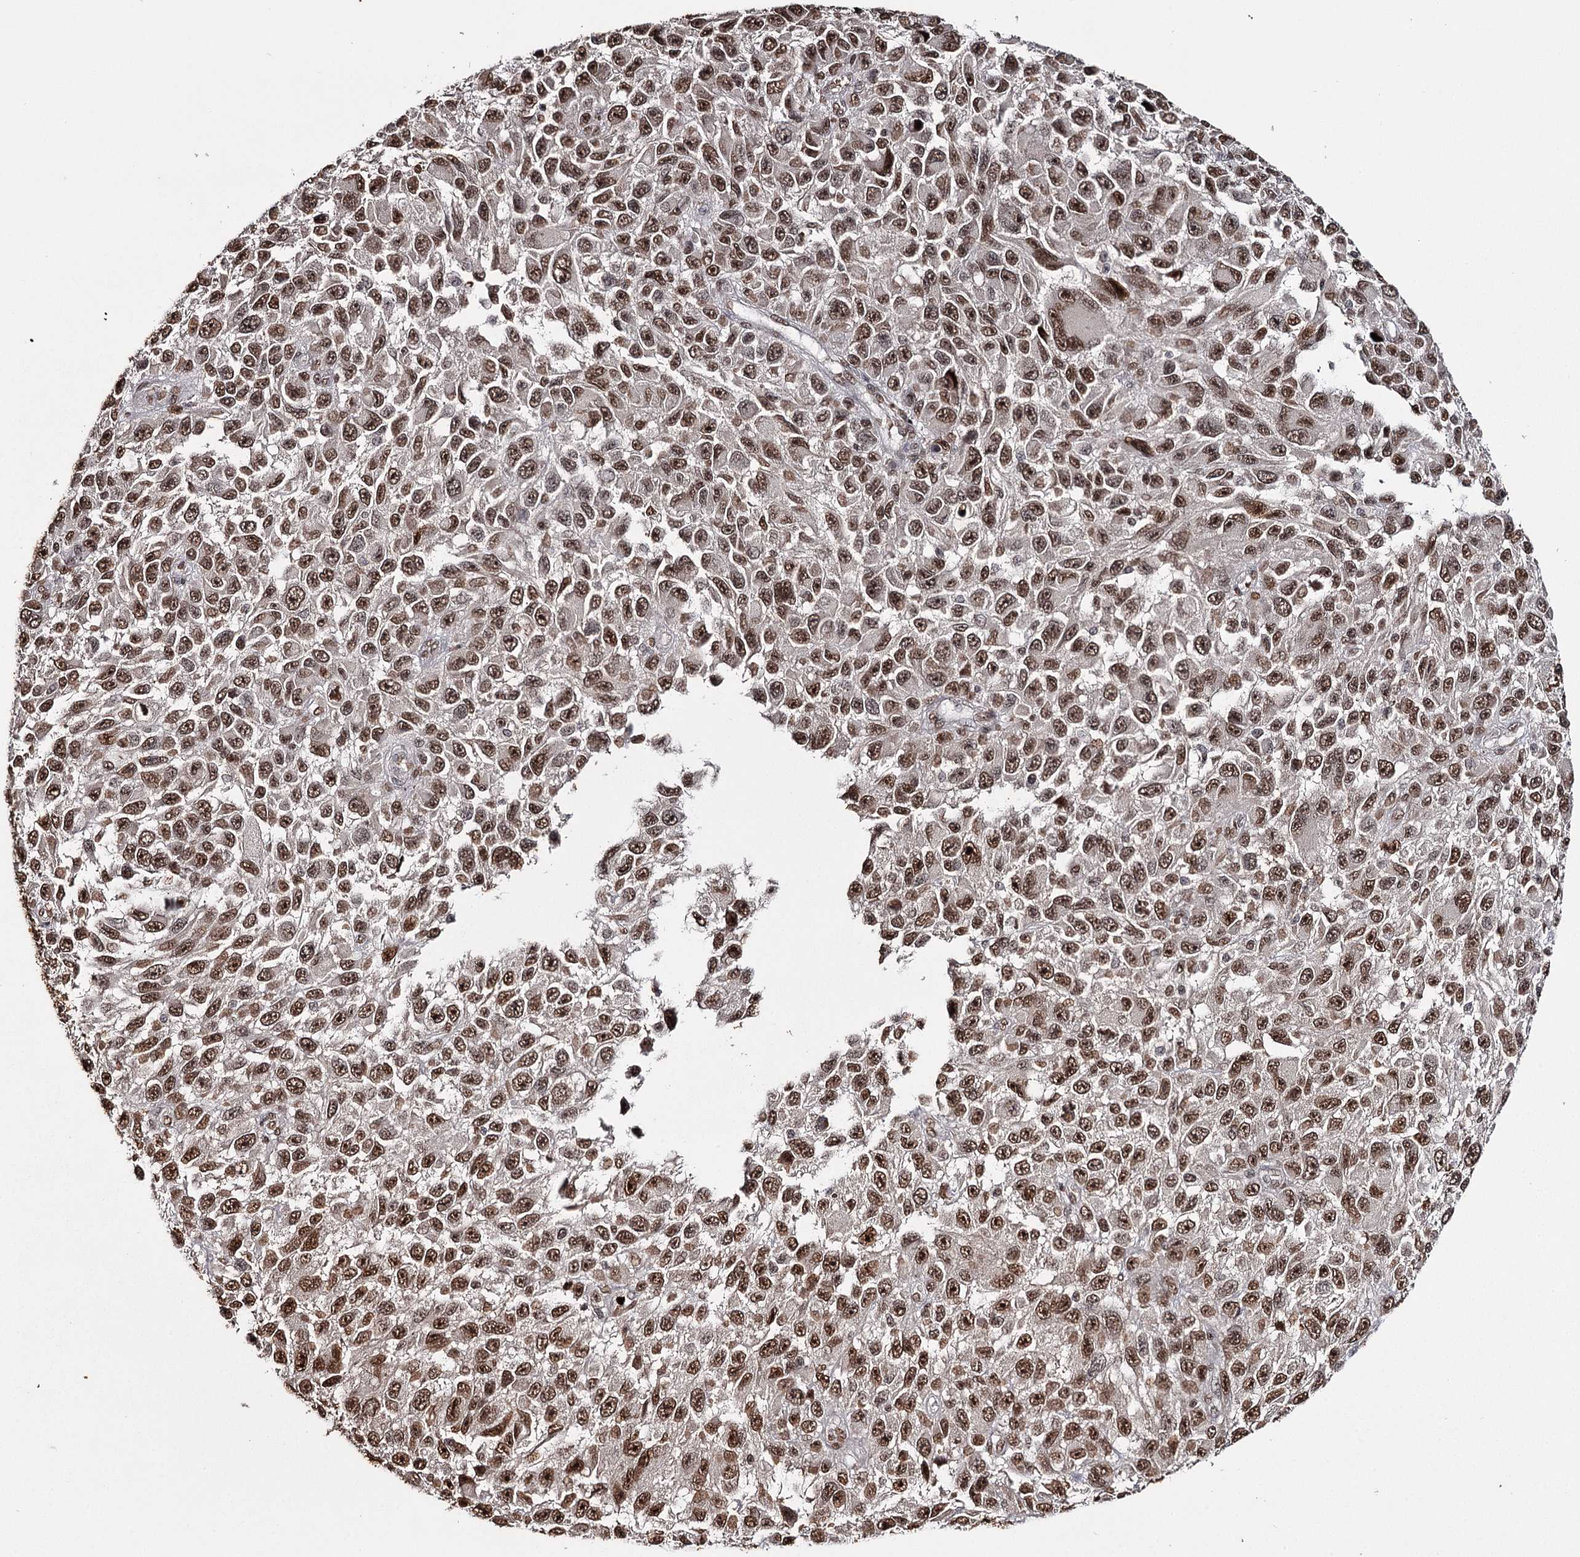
{"staining": {"intensity": "strong", "quantity": ">75%", "location": "nuclear"}, "tissue": "melanoma", "cell_type": "Tumor cells", "image_type": "cancer", "snomed": [{"axis": "morphology", "description": "Malignant melanoma, NOS"}, {"axis": "topography", "description": "Skin"}], "caption": "Immunohistochemistry micrograph of melanoma stained for a protein (brown), which exhibits high levels of strong nuclear staining in approximately >75% of tumor cells.", "gene": "THYN1", "patient": {"sex": "female", "age": 96}}